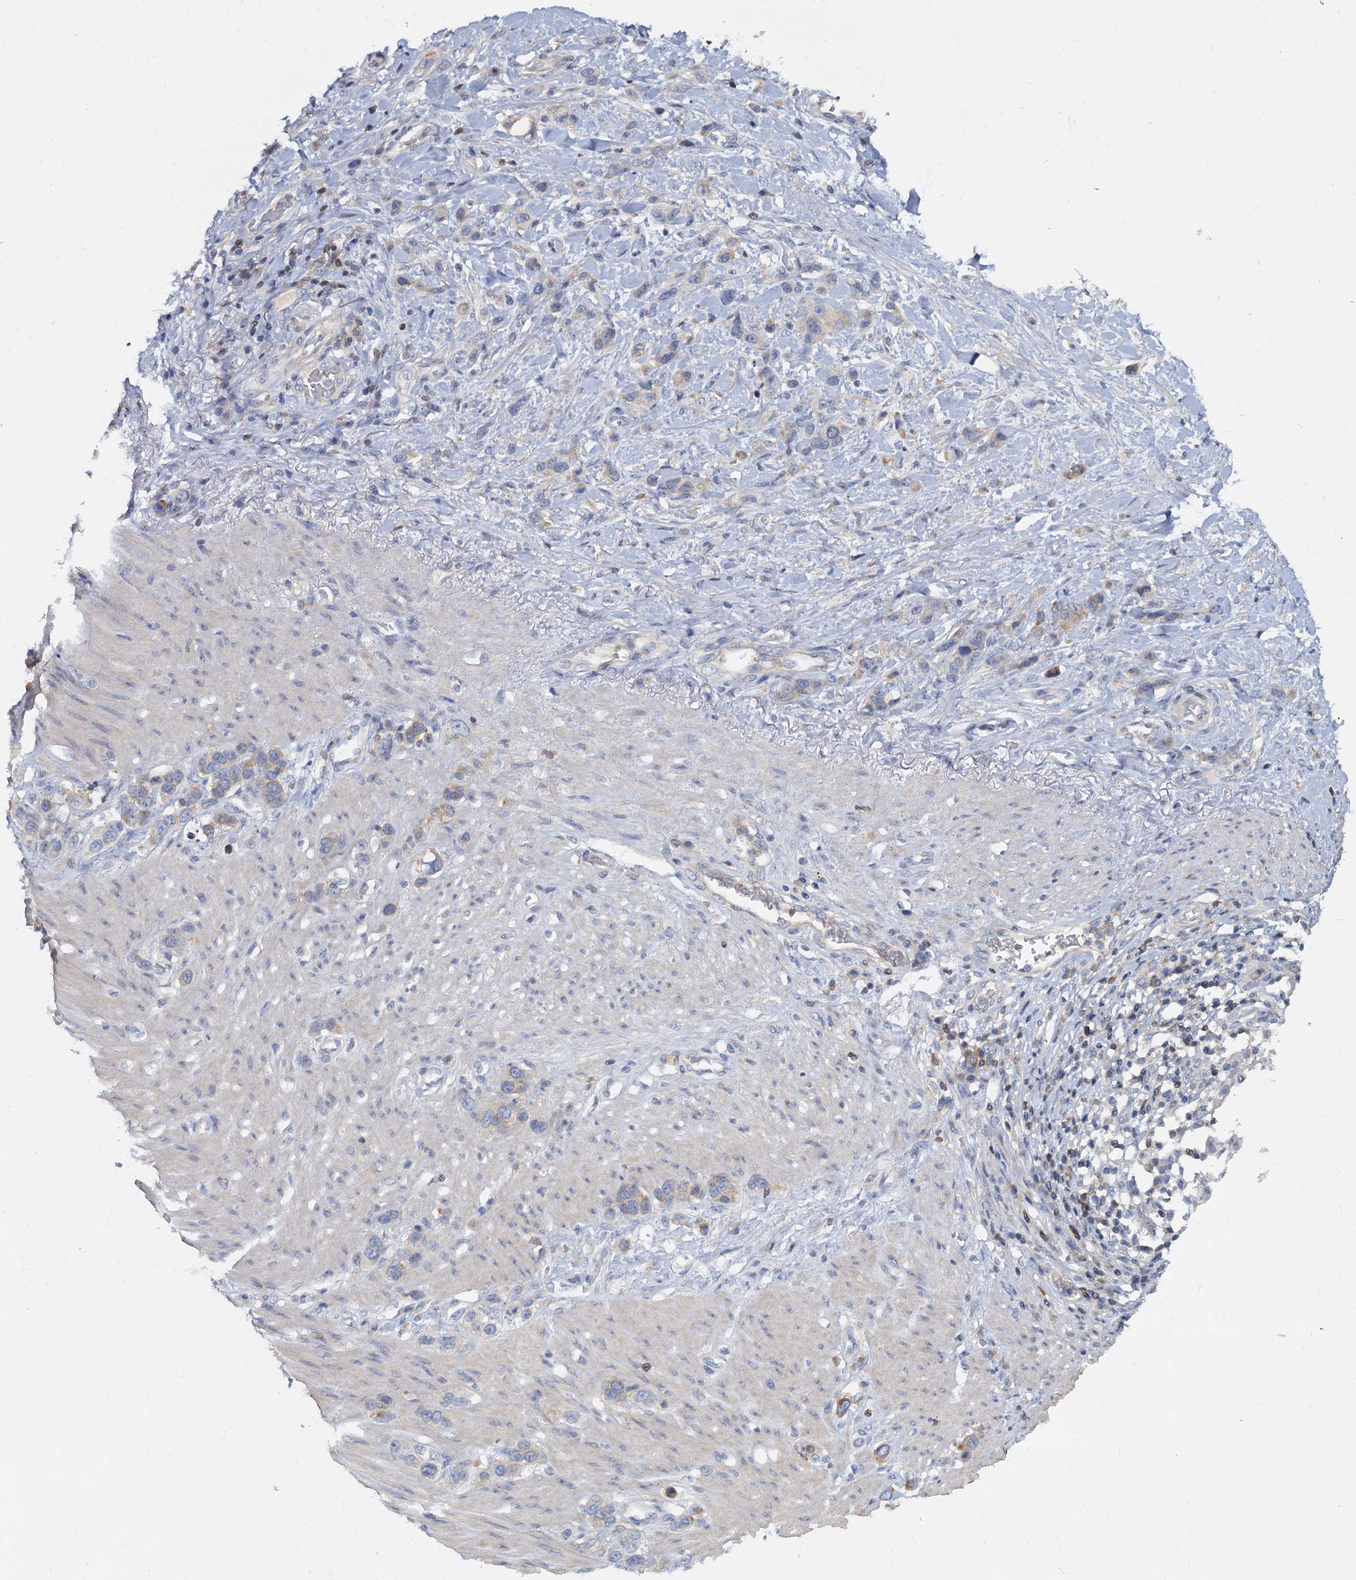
{"staining": {"intensity": "weak", "quantity": "<25%", "location": "cytoplasmic/membranous"}, "tissue": "stomach cancer", "cell_type": "Tumor cells", "image_type": "cancer", "snomed": [{"axis": "morphology", "description": "Adenocarcinoma, NOS"}, {"axis": "morphology", "description": "Adenocarcinoma, High grade"}, {"axis": "topography", "description": "Stomach, upper"}, {"axis": "topography", "description": "Stomach, lower"}], "caption": "Tumor cells are negative for protein expression in human stomach adenocarcinoma.", "gene": "ACSM3", "patient": {"sex": "female", "age": 65}}